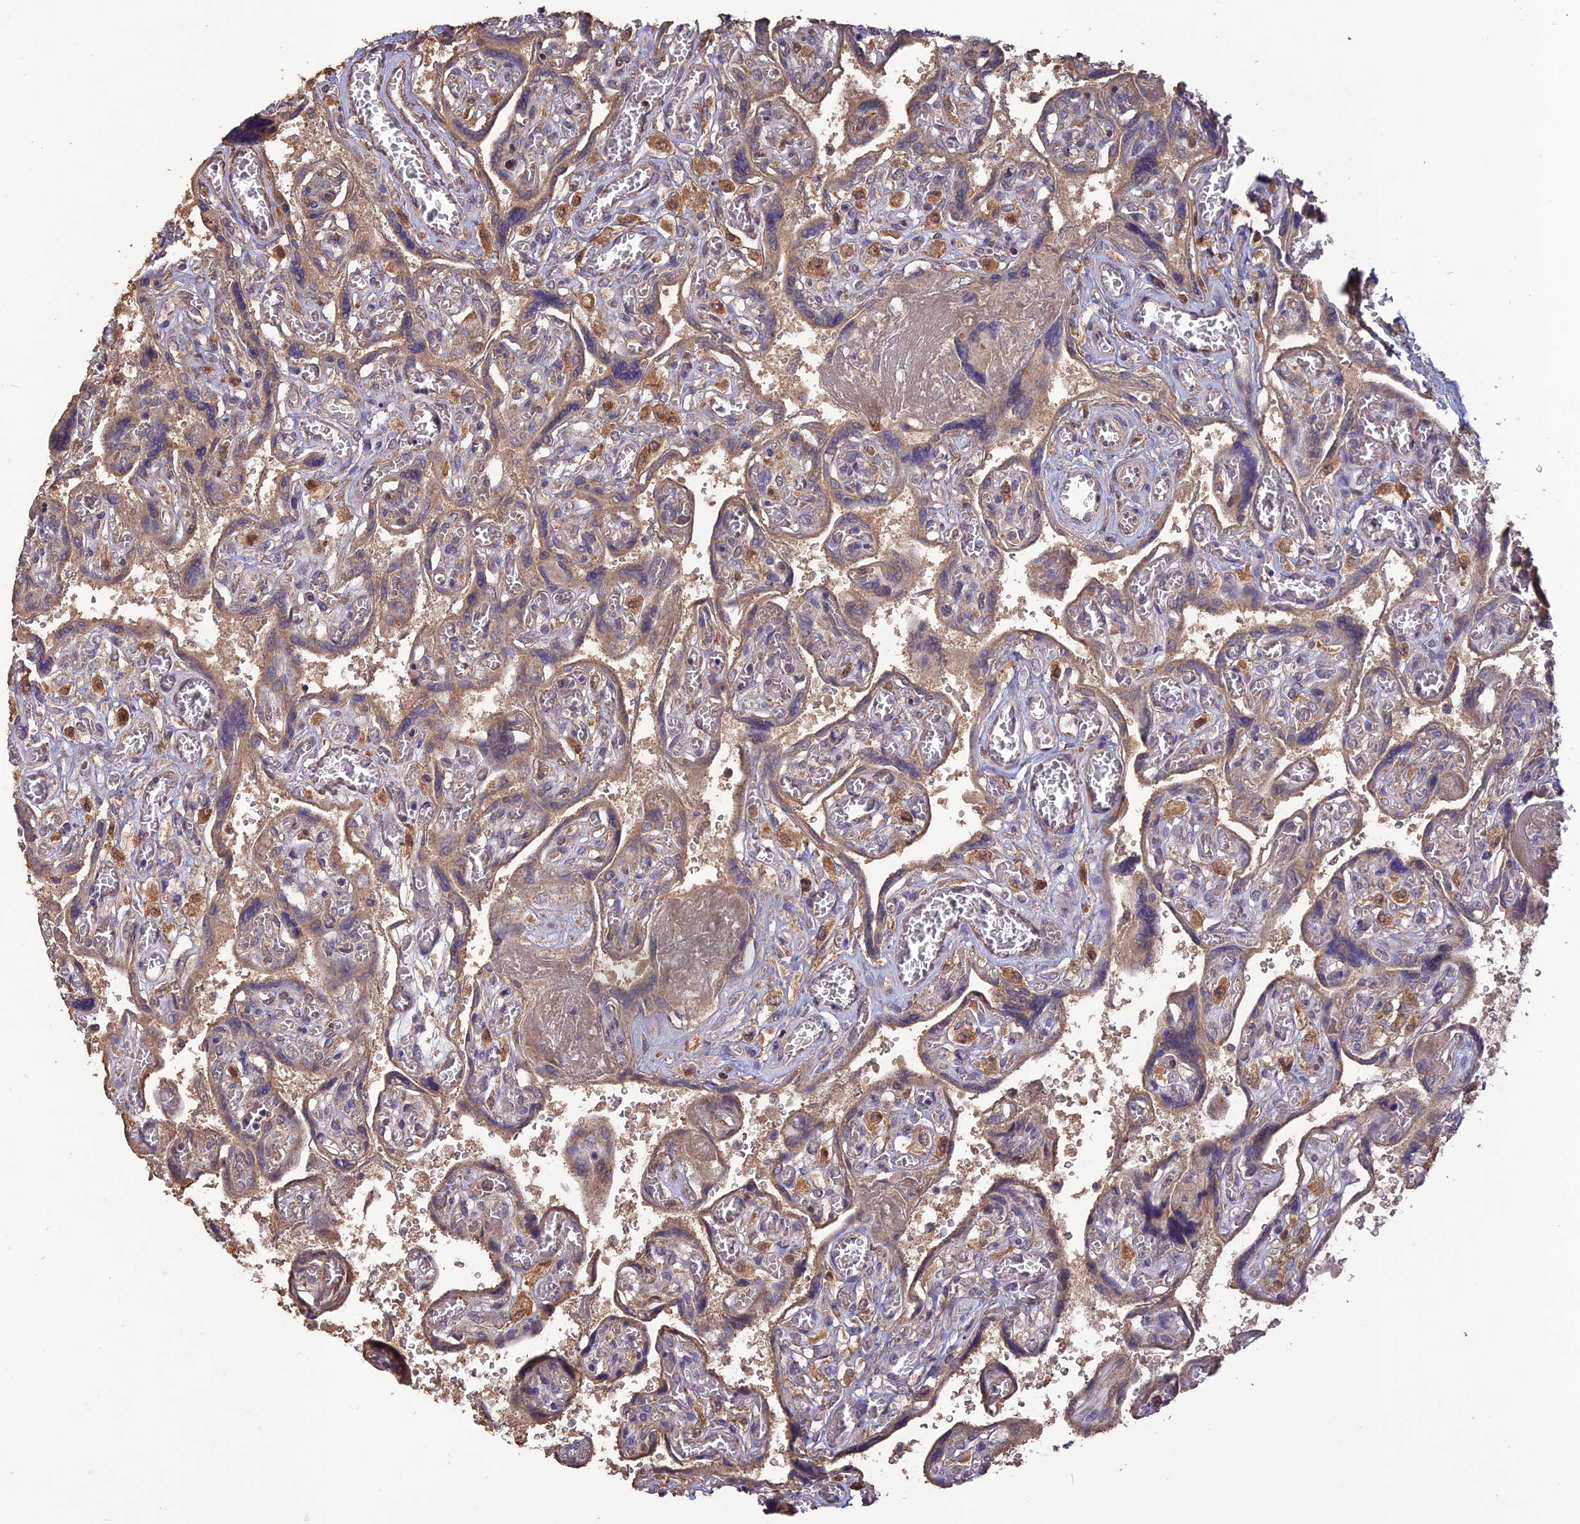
{"staining": {"intensity": "moderate", "quantity": "25%-75%", "location": "cytoplasmic/membranous"}, "tissue": "placenta", "cell_type": "Decidual cells", "image_type": "normal", "snomed": [{"axis": "morphology", "description": "Normal tissue, NOS"}, {"axis": "topography", "description": "Placenta"}], "caption": "Placenta stained with immunohistochemistry demonstrates moderate cytoplasmic/membranous expression in approximately 25%-75% of decidual cells. (DAB = brown stain, brightfield microscopy at high magnification).", "gene": "LAYN", "patient": {"sex": "female", "age": 39}}